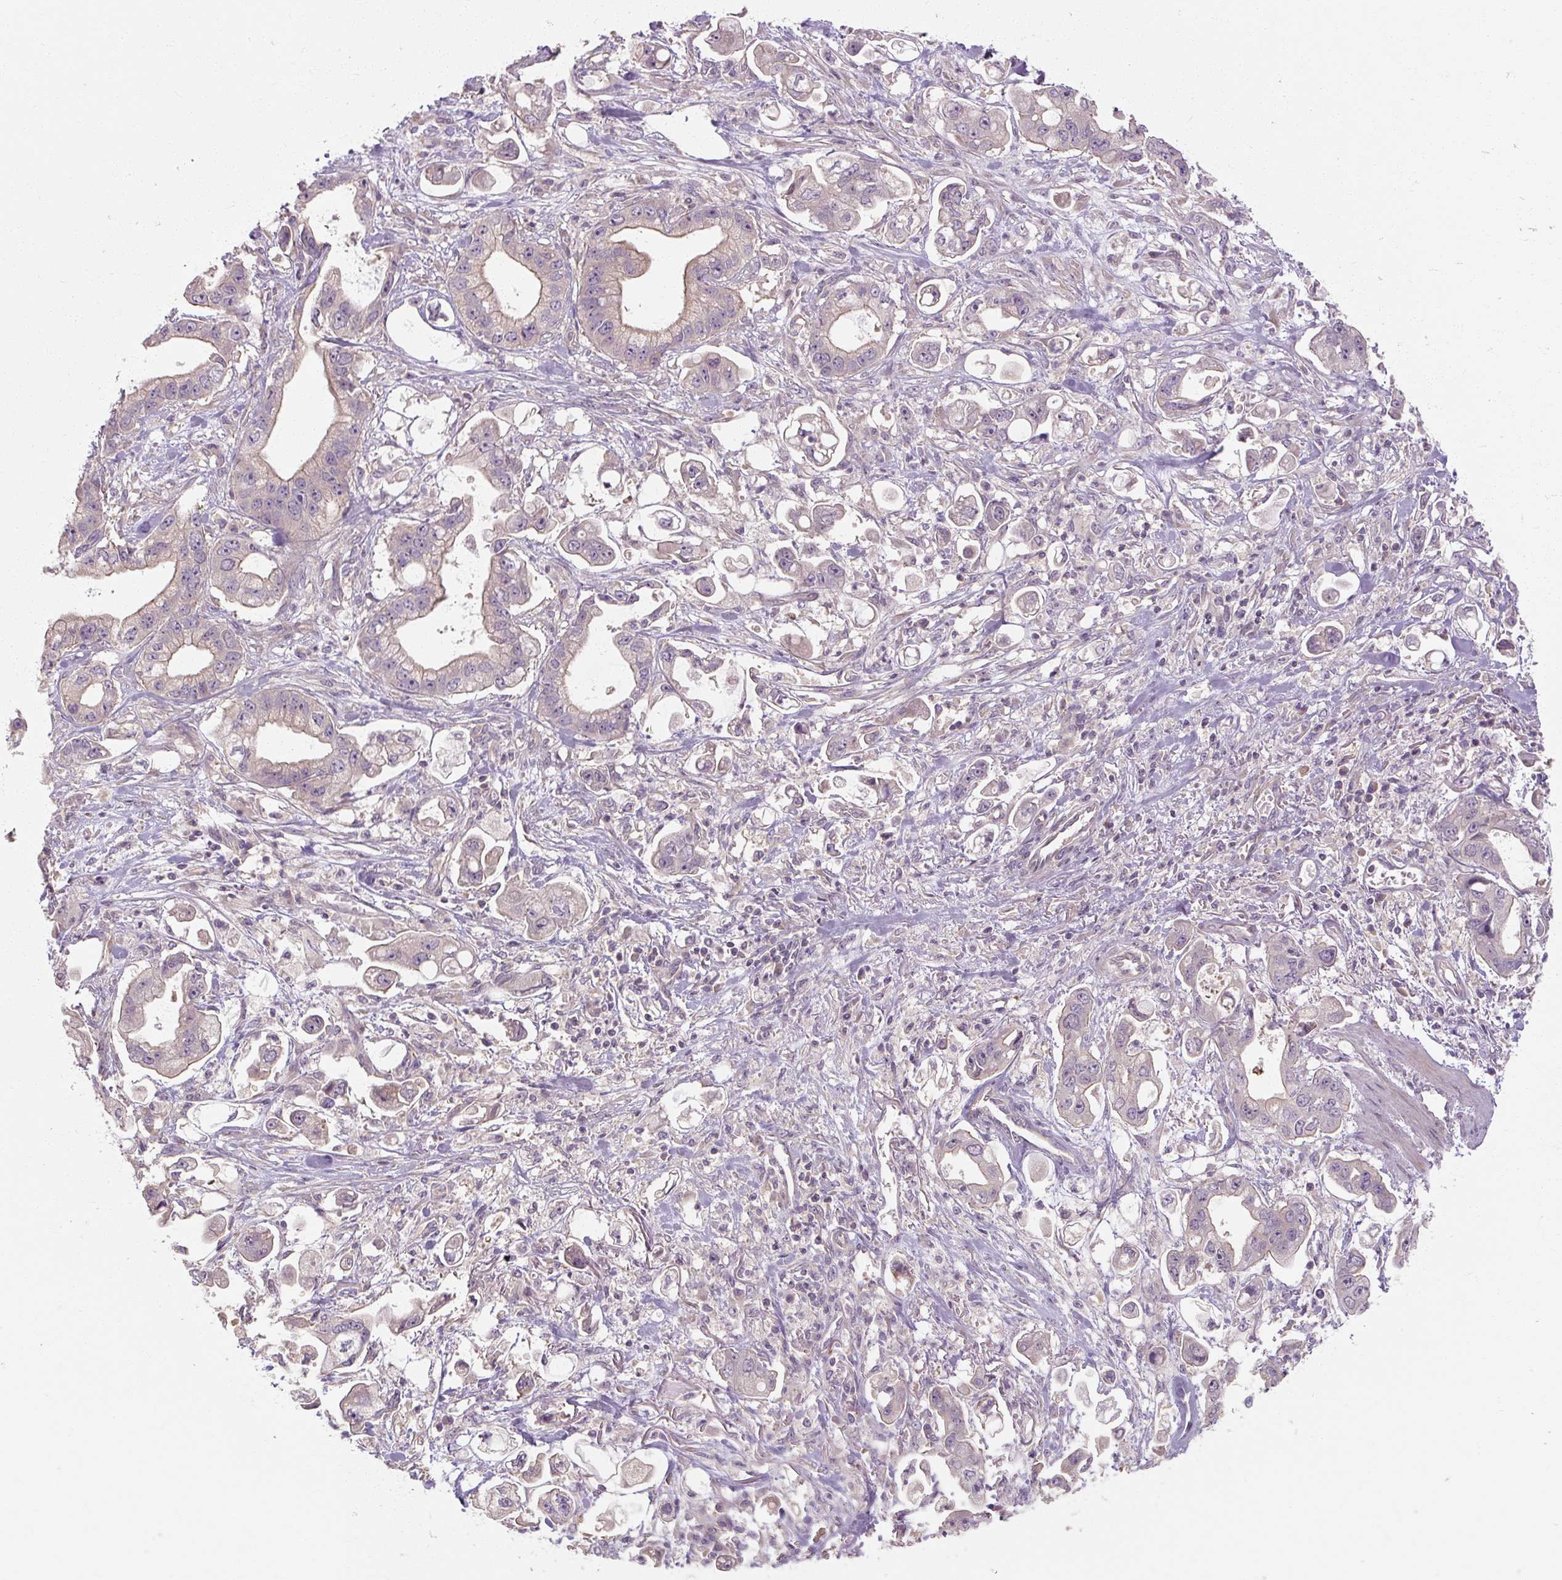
{"staining": {"intensity": "weak", "quantity": "<25%", "location": "cytoplasmic/membranous"}, "tissue": "stomach cancer", "cell_type": "Tumor cells", "image_type": "cancer", "snomed": [{"axis": "morphology", "description": "Adenocarcinoma, NOS"}, {"axis": "topography", "description": "Stomach"}], "caption": "Immunohistochemical staining of stomach cancer (adenocarcinoma) reveals no significant expression in tumor cells.", "gene": "RB1CC1", "patient": {"sex": "male", "age": 62}}